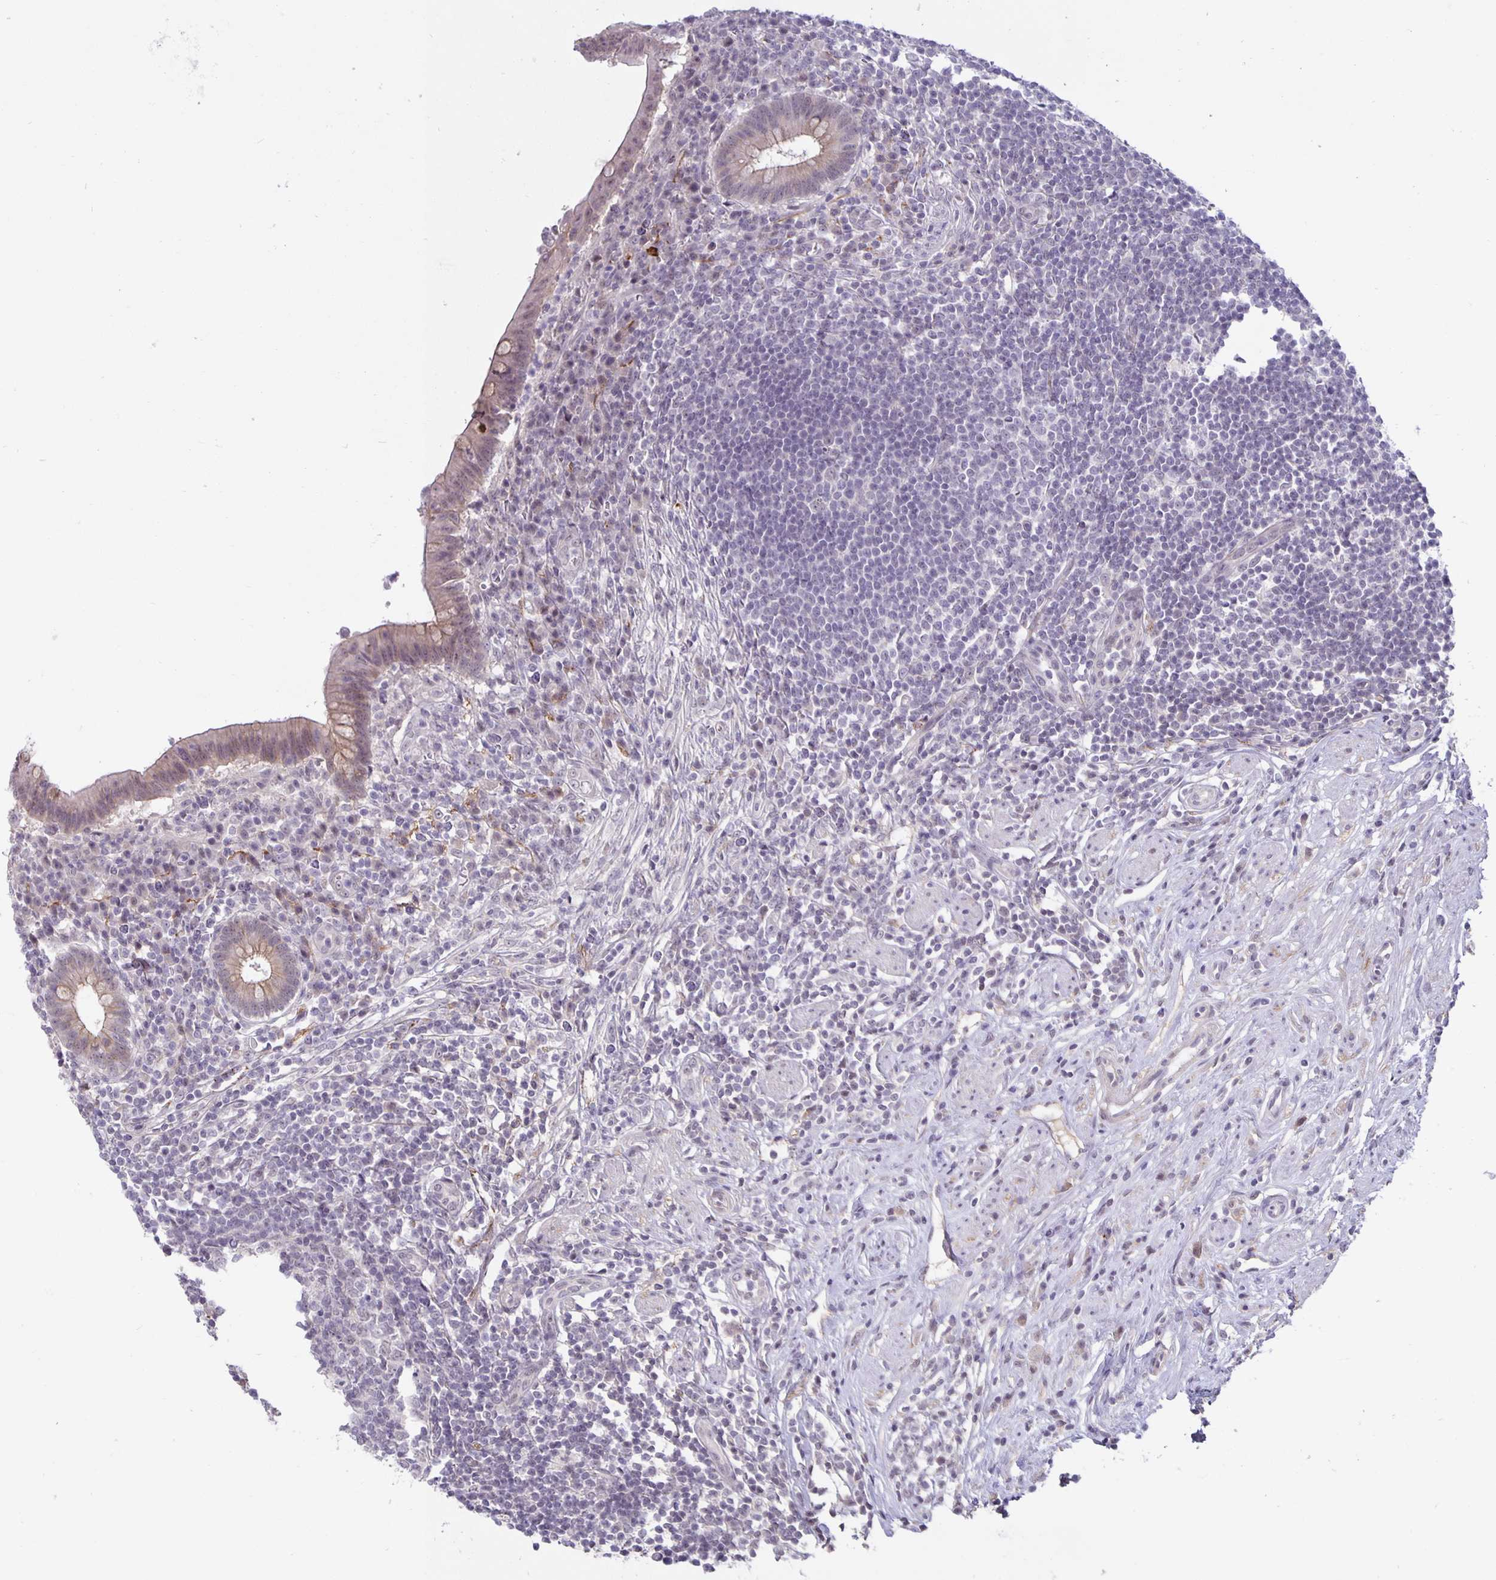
{"staining": {"intensity": "weak", "quantity": "25%-75%", "location": "cytoplasmic/membranous"}, "tissue": "appendix", "cell_type": "Glandular cells", "image_type": "normal", "snomed": [{"axis": "morphology", "description": "Normal tissue, NOS"}, {"axis": "topography", "description": "Appendix"}], "caption": "Appendix stained with DAB IHC exhibits low levels of weak cytoplasmic/membranous positivity in approximately 25%-75% of glandular cells. Nuclei are stained in blue.", "gene": "ARVCF", "patient": {"sex": "female", "age": 56}}